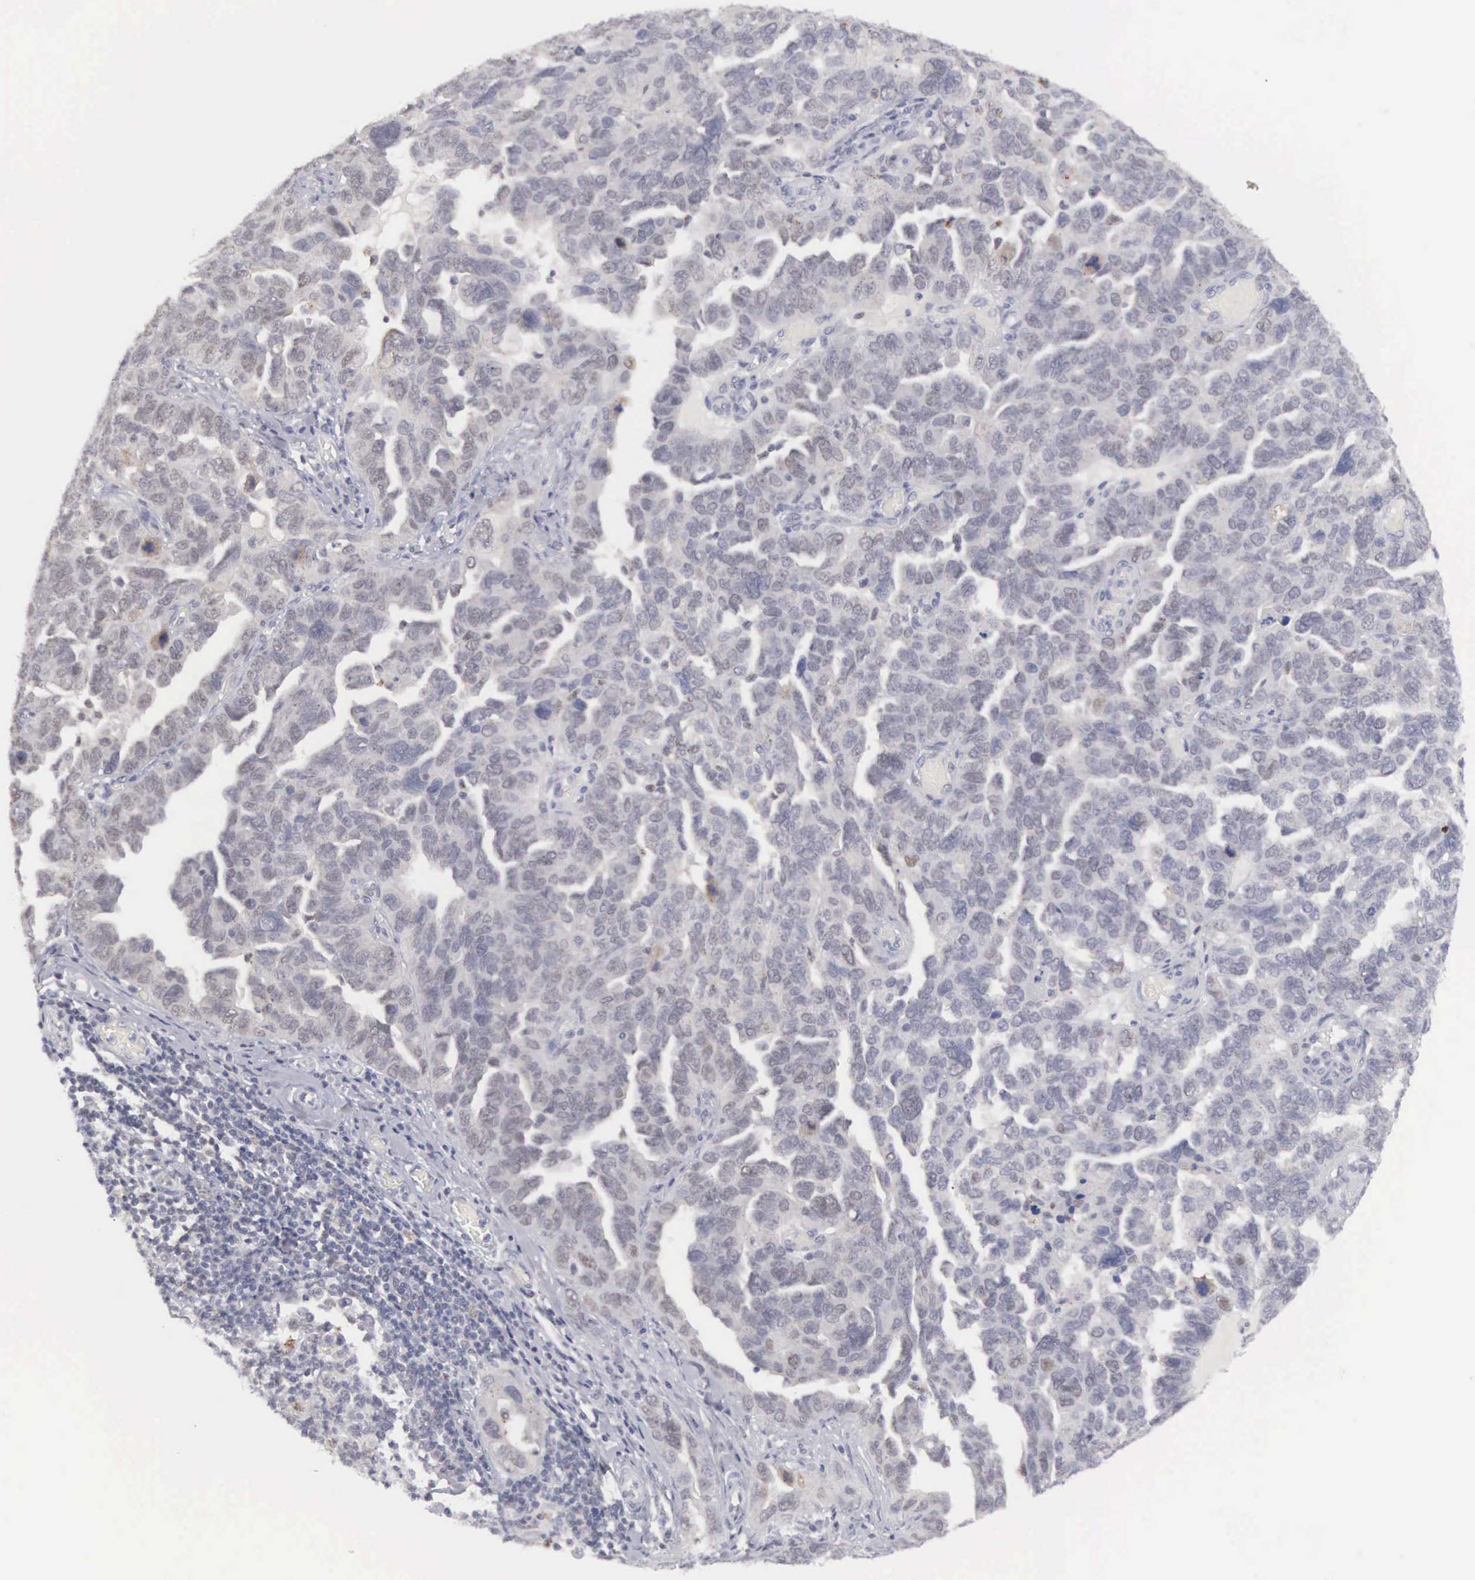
{"staining": {"intensity": "weak", "quantity": "<25%", "location": "nuclear"}, "tissue": "ovarian cancer", "cell_type": "Tumor cells", "image_type": "cancer", "snomed": [{"axis": "morphology", "description": "Cystadenocarcinoma, serous, NOS"}, {"axis": "topography", "description": "Ovary"}], "caption": "Protein analysis of ovarian cancer shows no significant positivity in tumor cells. (Brightfield microscopy of DAB IHC at high magnification).", "gene": "MNAT1", "patient": {"sex": "female", "age": 64}}